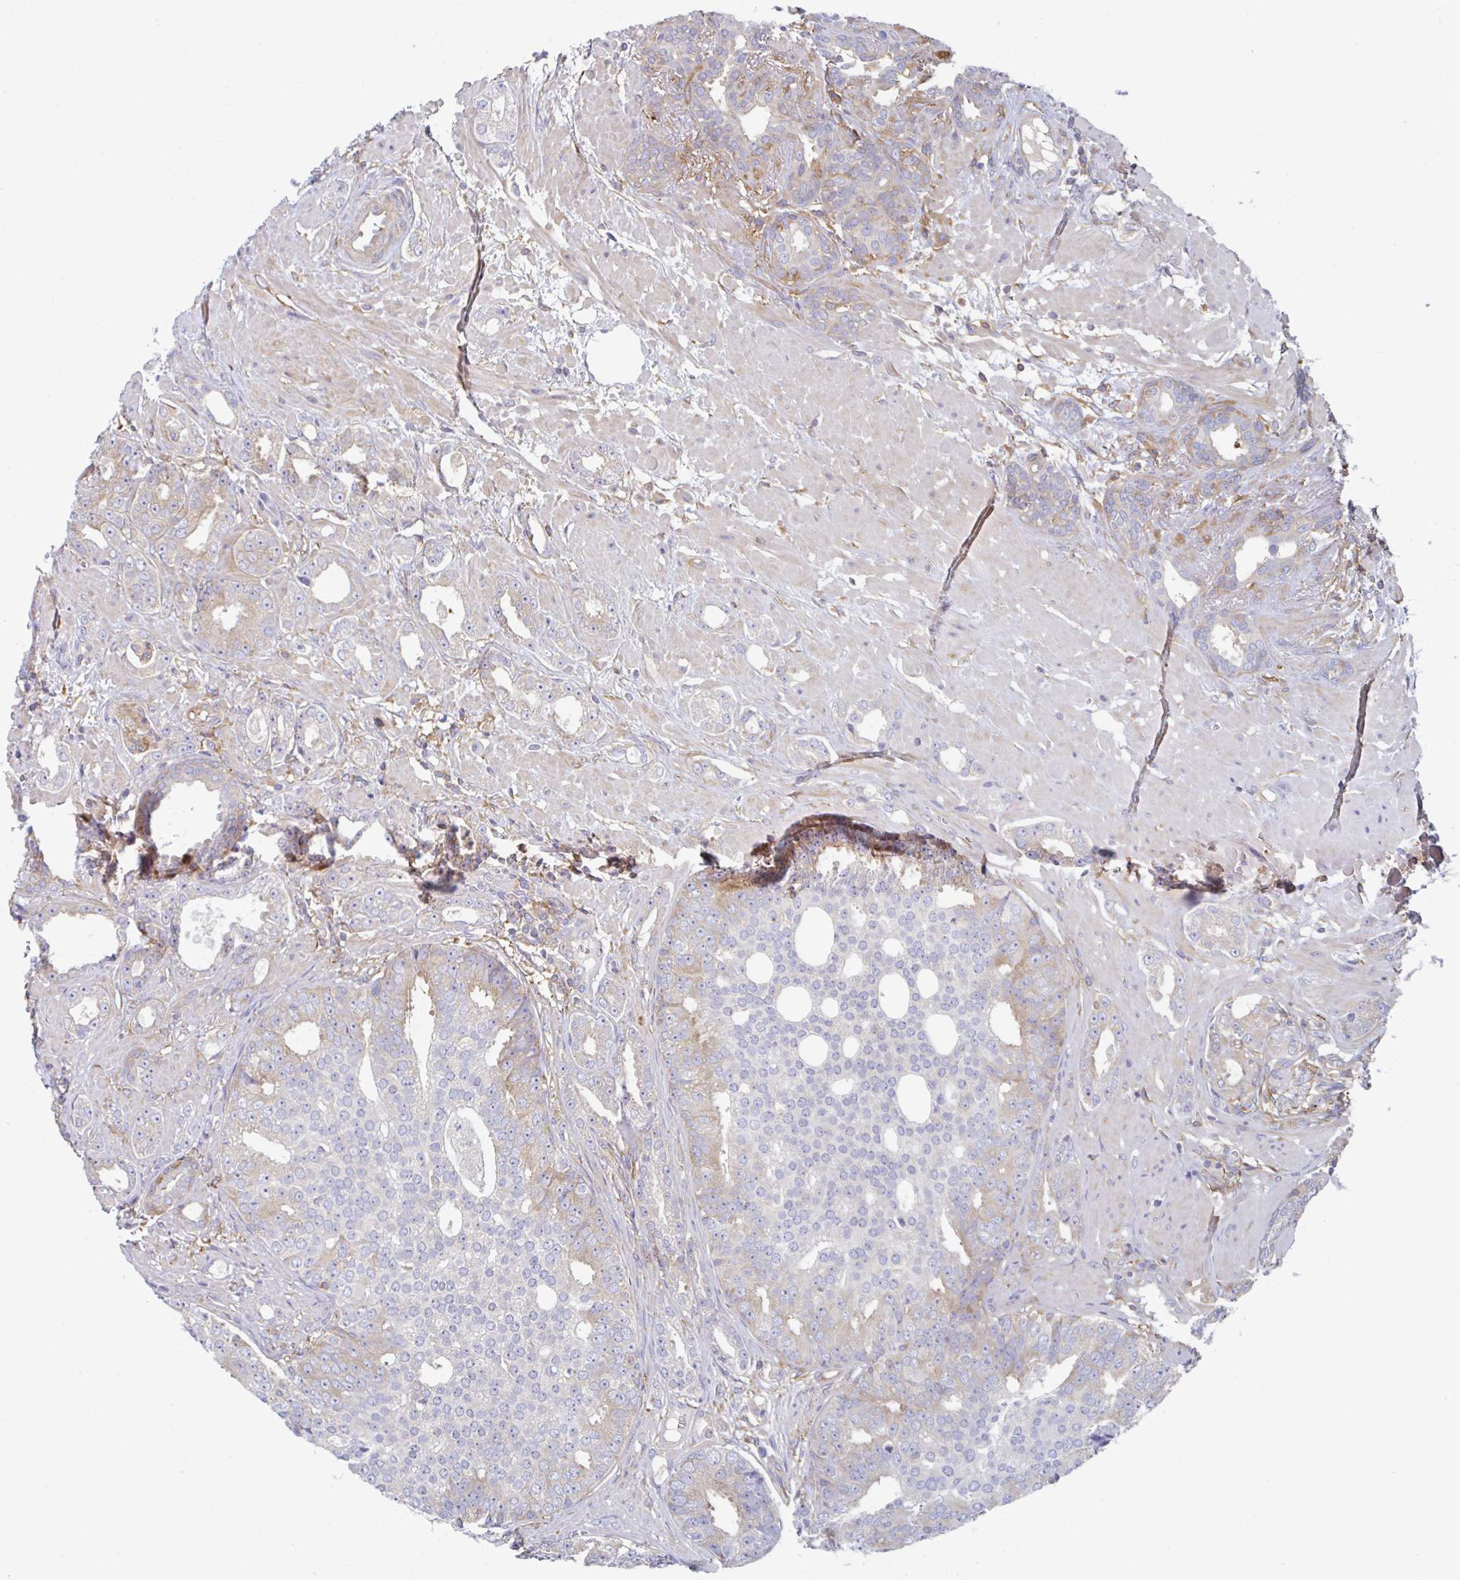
{"staining": {"intensity": "weak", "quantity": "<25%", "location": "cytoplasmic/membranous"}, "tissue": "prostate cancer", "cell_type": "Tumor cells", "image_type": "cancer", "snomed": [{"axis": "morphology", "description": "Adenocarcinoma, High grade"}, {"axis": "topography", "description": "Prostate"}], "caption": "Tumor cells are negative for protein expression in human prostate adenocarcinoma (high-grade).", "gene": "AMPD2", "patient": {"sex": "male", "age": 71}}